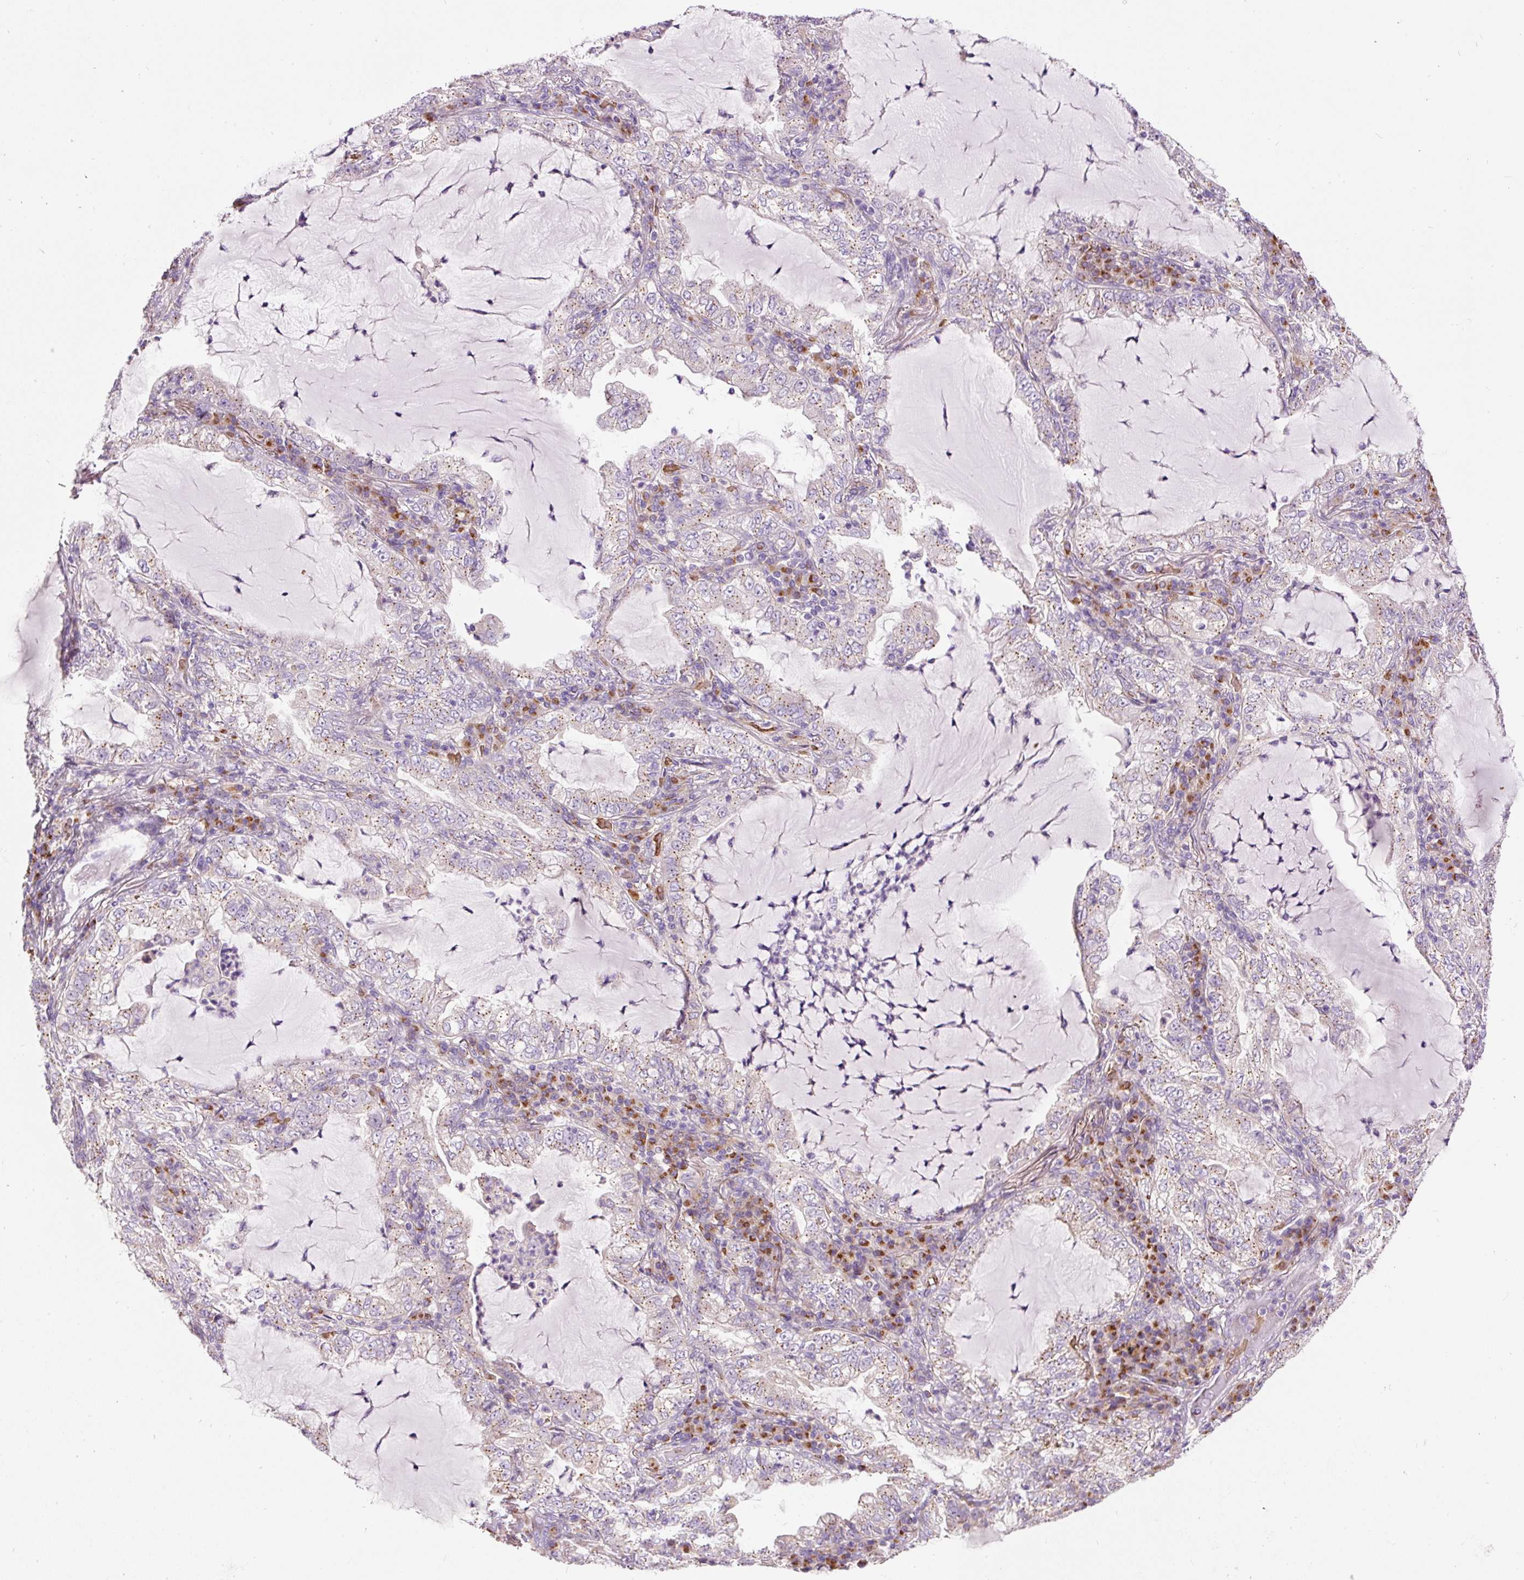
{"staining": {"intensity": "moderate", "quantity": ">75%", "location": "cytoplasmic/membranous"}, "tissue": "lung cancer", "cell_type": "Tumor cells", "image_type": "cancer", "snomed": [{"axis": "morphology", "description": "Adenocarcinoma, NOS"}, {"axis": "topography", "description": "Lung"}], "caption": "A histopathology image showing moderate cytoplasmic/membranous positivity in approximately >75% of tumor cells in lung adenocarcinoma, as visualized by brown immunohistochemical staining.", "gene": "PRRC2A", "patient": {"sex": "female", "age": 73}}